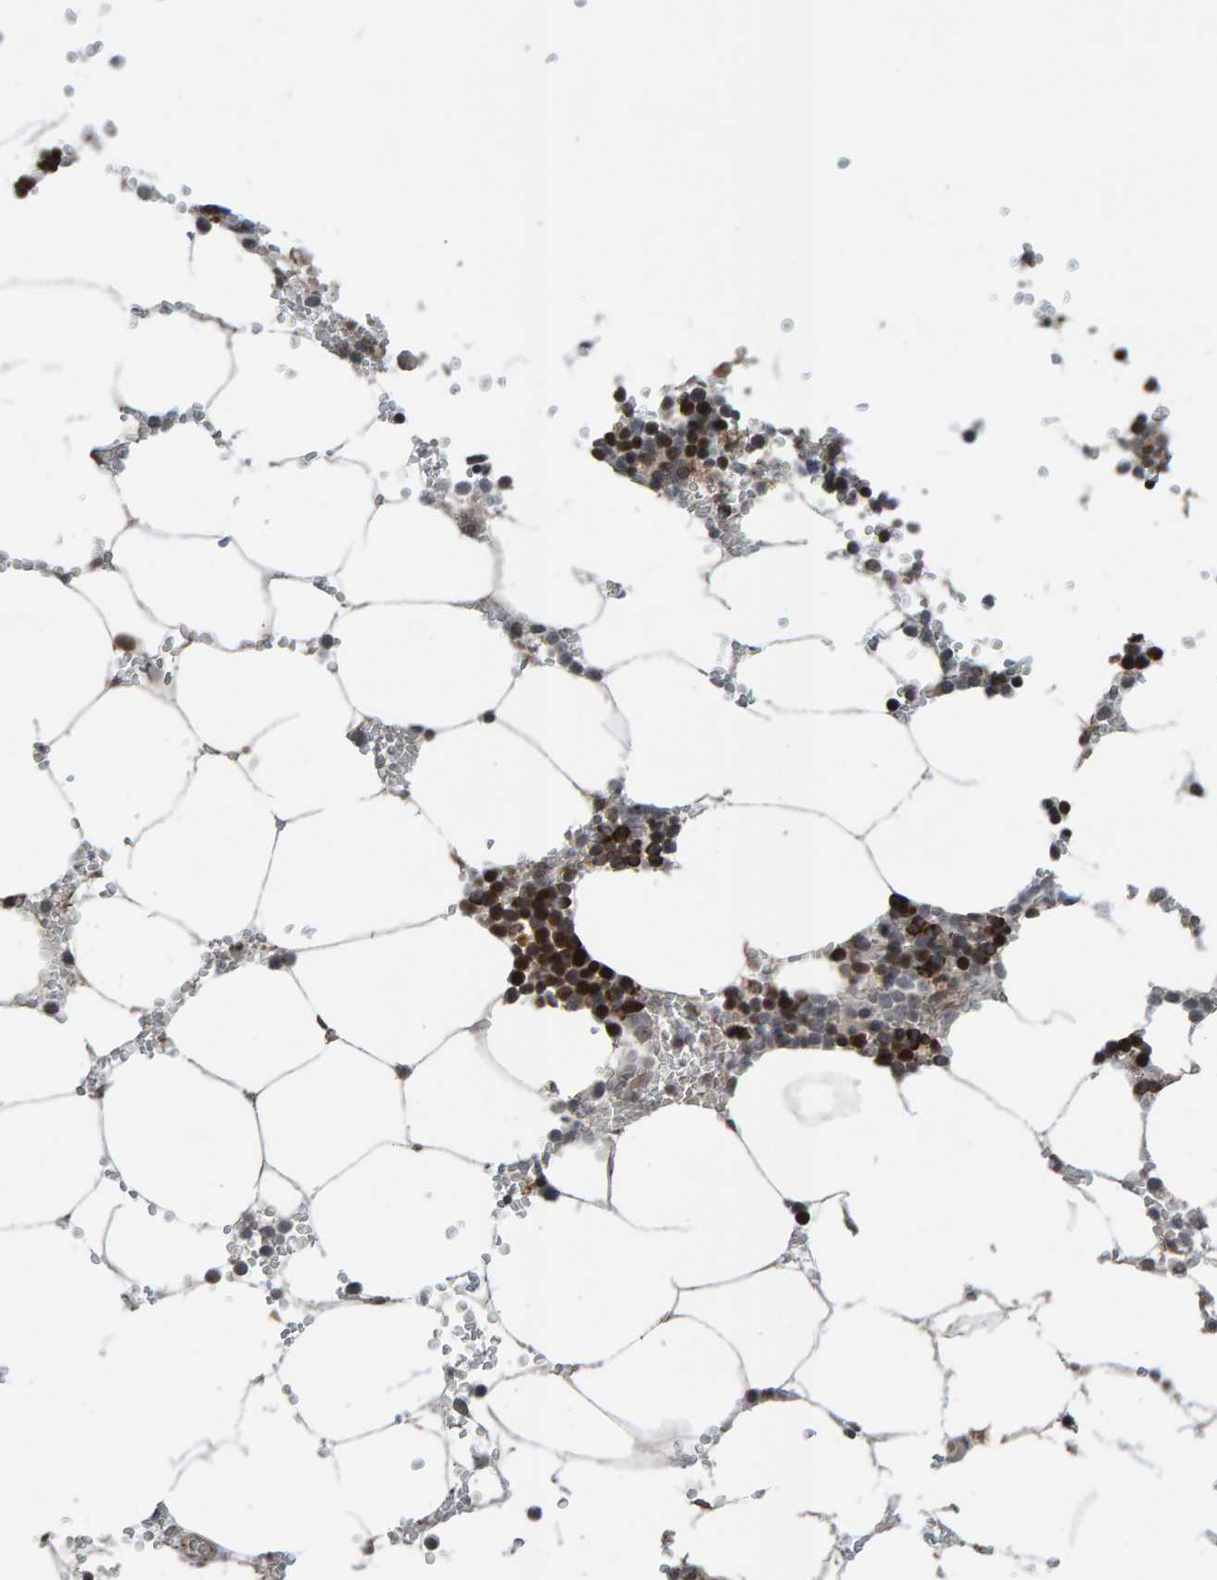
{"staining": {"intensity": "strong", "quantity": ">75%", "location": "nuclear"}, "tissue": "bone marrow", "cell_type": "Hematopoietic cells", "image_type": "normal", "snomed": [{"axis": "morphology", "description": "Normal tissue, NOS"}, {"axis": "topography", "description": "Bone marrow"}], "caption": "Protein staining of normal bone marrow shows strong nuclear staining in about >75% of hematopoietic cells.", "gene": "ZNF366", "patient": {"sex": "male", "age": 70}}